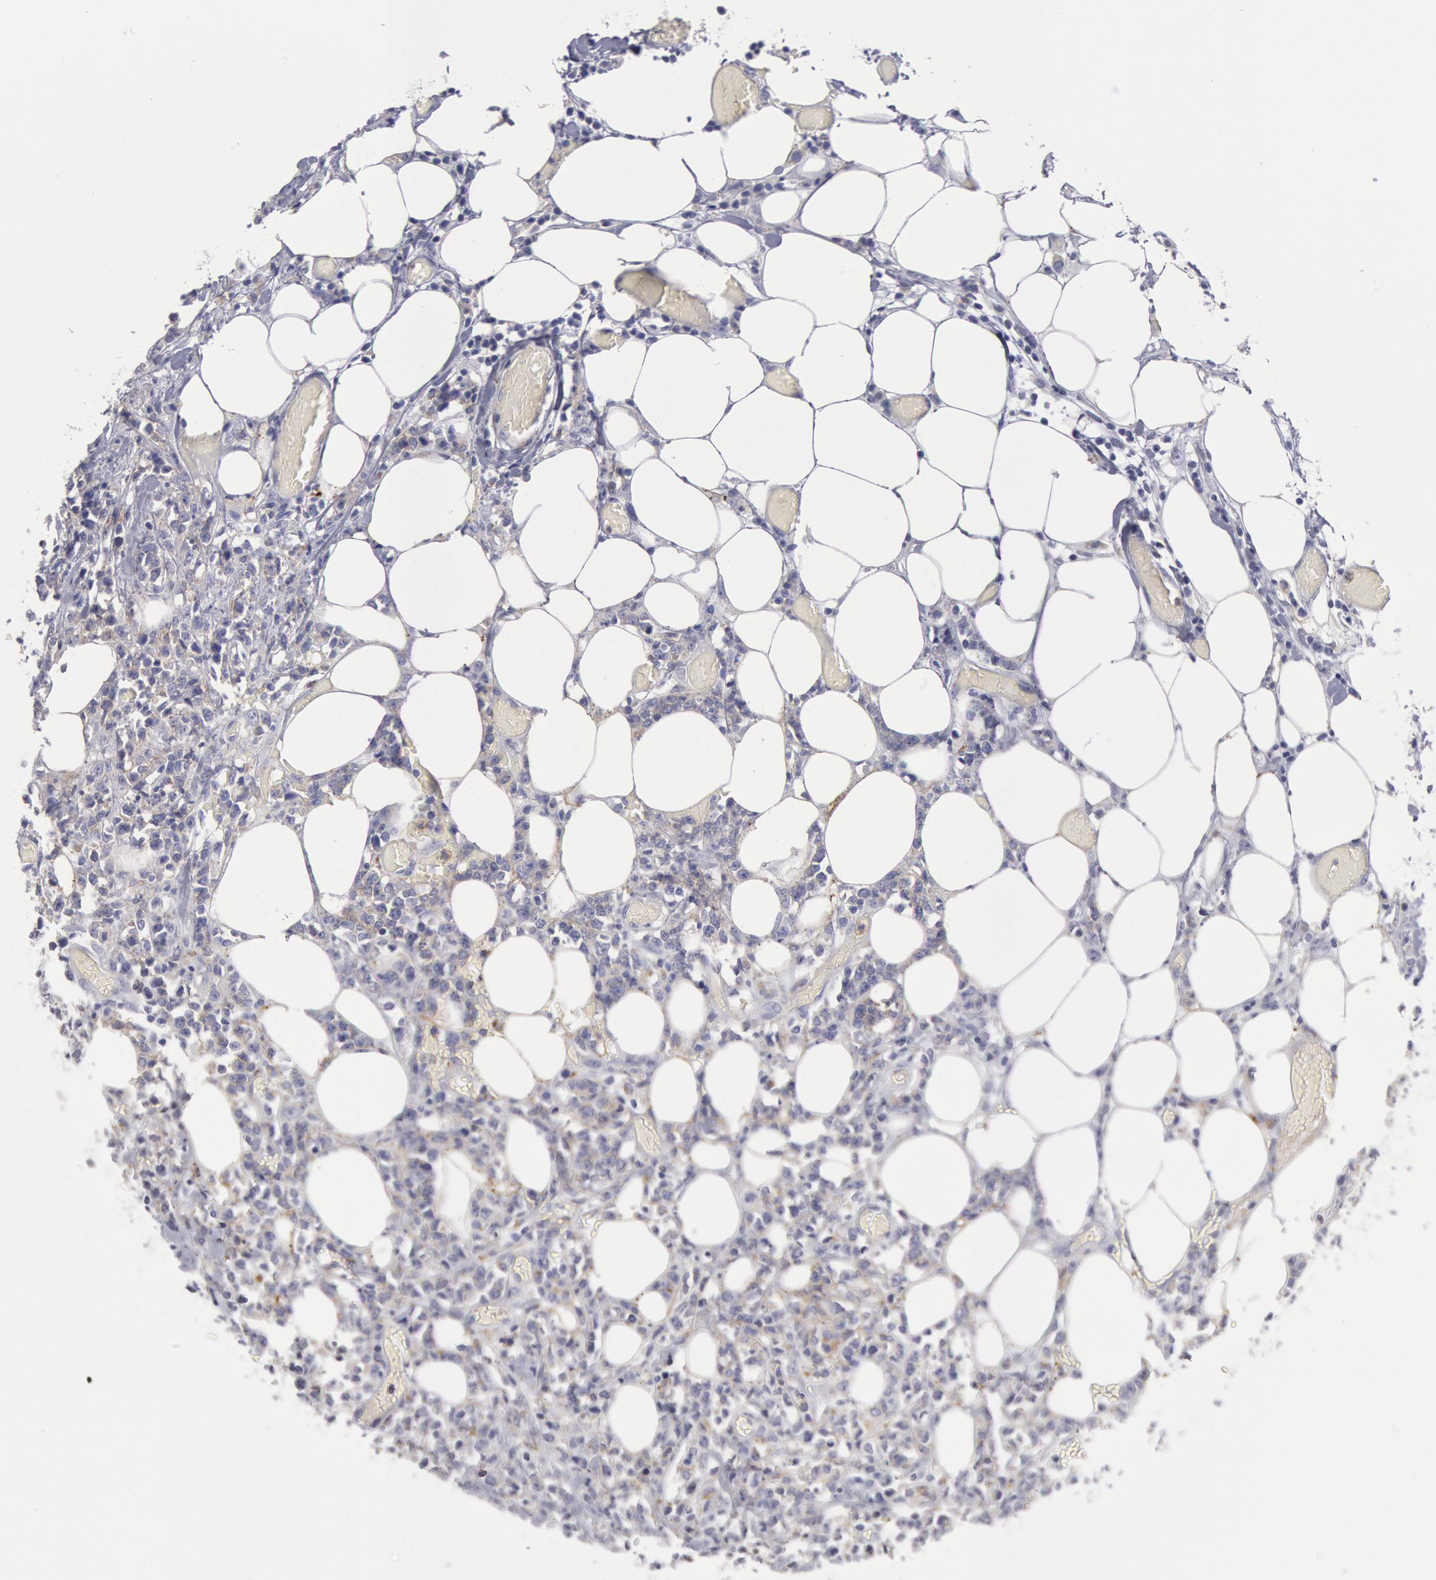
{"staining": {"intensity": "negative", "quantity": "none", "location": "none"}, "tissue": "lymphoma", "cell_type": "Tumor cells", "image_type": "cancer", "snomed": [{"axis": "morphology", "description": "Malignant lymphoma, non-Hodgkin's type, High grade"}, {"axis": "topography", "description": "Colon"}], "caption": "Tumor cells show no significant expression in high-grade malignant lymphoma, non-Hodgkin's type.", "gene": "FLOT1", "patient": {"sex": "male", "age": 82}}